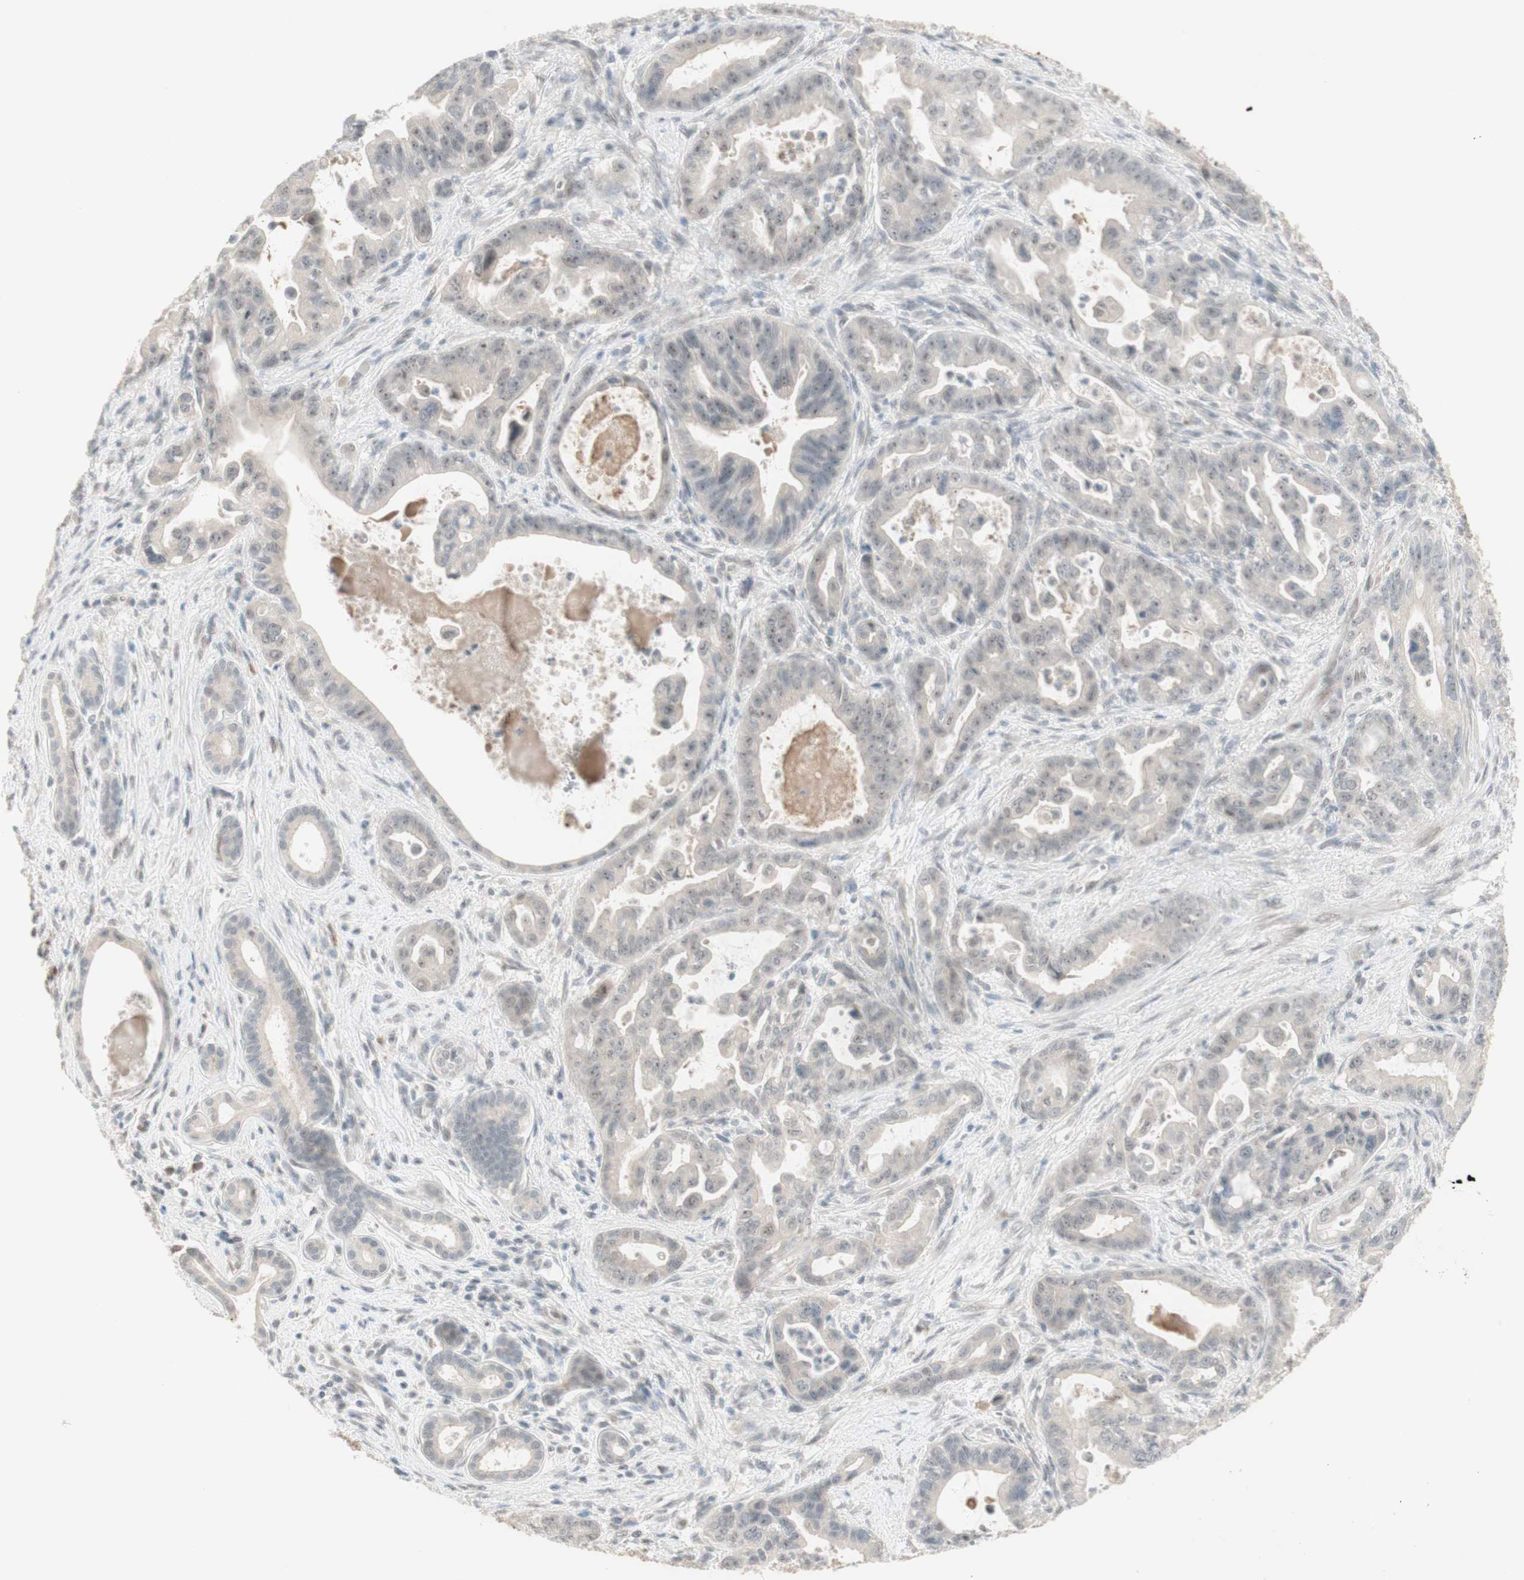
{"staining": {"intensity": "weak", "quantity": ">75%", "location": "cytoplasmic/membranous"}, "tissue": "pancreatic cancer", "cell_type": "Tumor cells", "image_type": "cancer", "snomed": [{"axis": "morphology", "description": "Adenocarcinoma, NOS"}, {"axis": "topography", "description": "Pancreas"}], "caption": "Immunohistochemical staining of pancreatic adenocarcinoma reveals low levels of weak cytoplasmic/membranous staining in about >75% of tumor cells. Immunohistochemistry stains the protein of interest in brown and the nuclei are stained blue.", "gene": "PLCD4", "patient": {"sex": "male", "age": 70}}